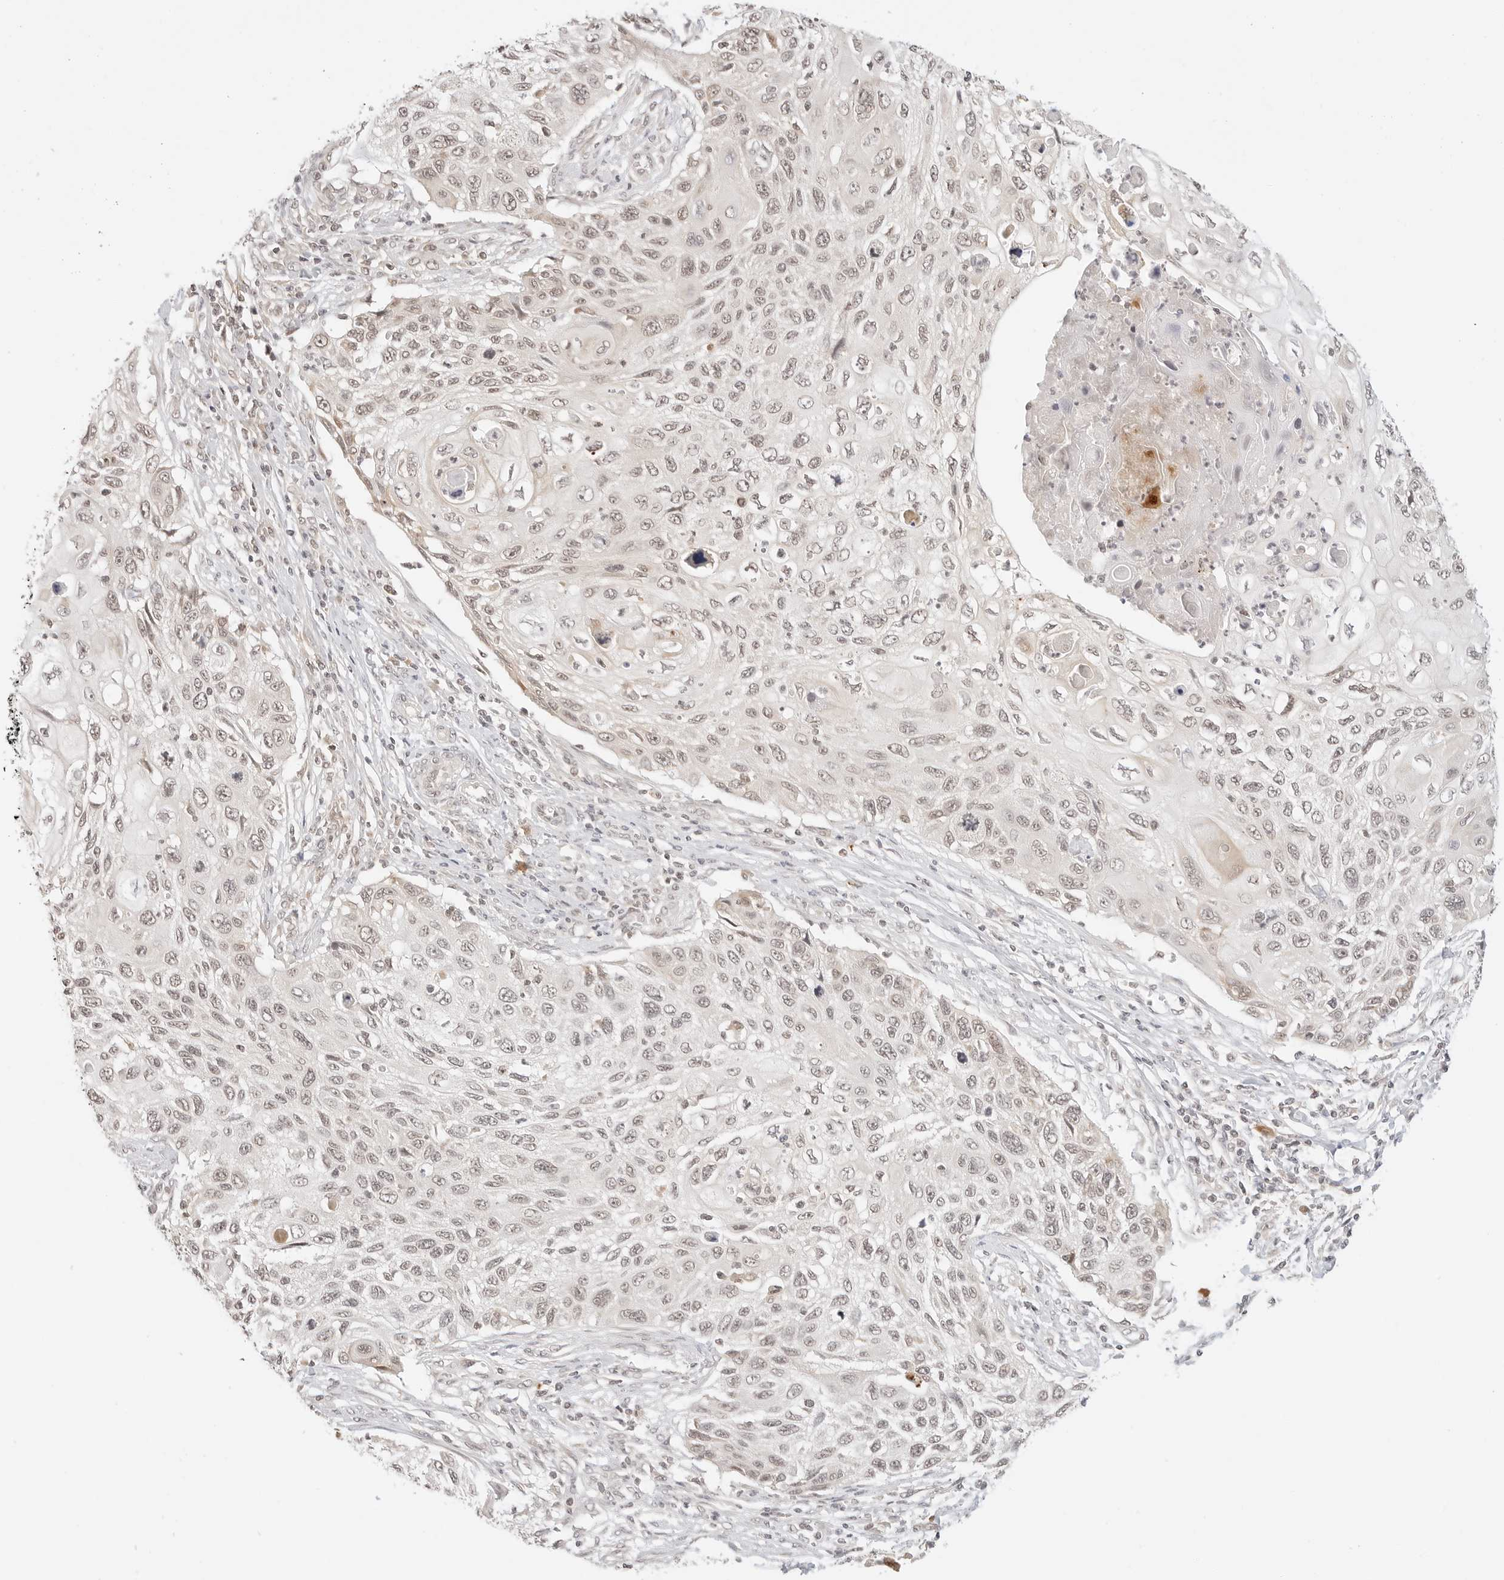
{"staining": {"intensity": "weak", "quantity": ">75%", "location": "nuclear"}, "tissue": "cervical cancer", "cell_type": "Tumor cells", "image_type": "cancer", "snomed": [{"axis": "morphology", "description": "Squamous cell carcinoma, NOS"}, {"axis": "topography", "description": "Cervix"}], "caption": "Protein expression analysis of squamous cell carcinoma (cervical) displays weak nuclear positivity in about >75% of tumor cells.", "gene": "SEPTIN4", "patient": {"sex": "female", "age": 70}}